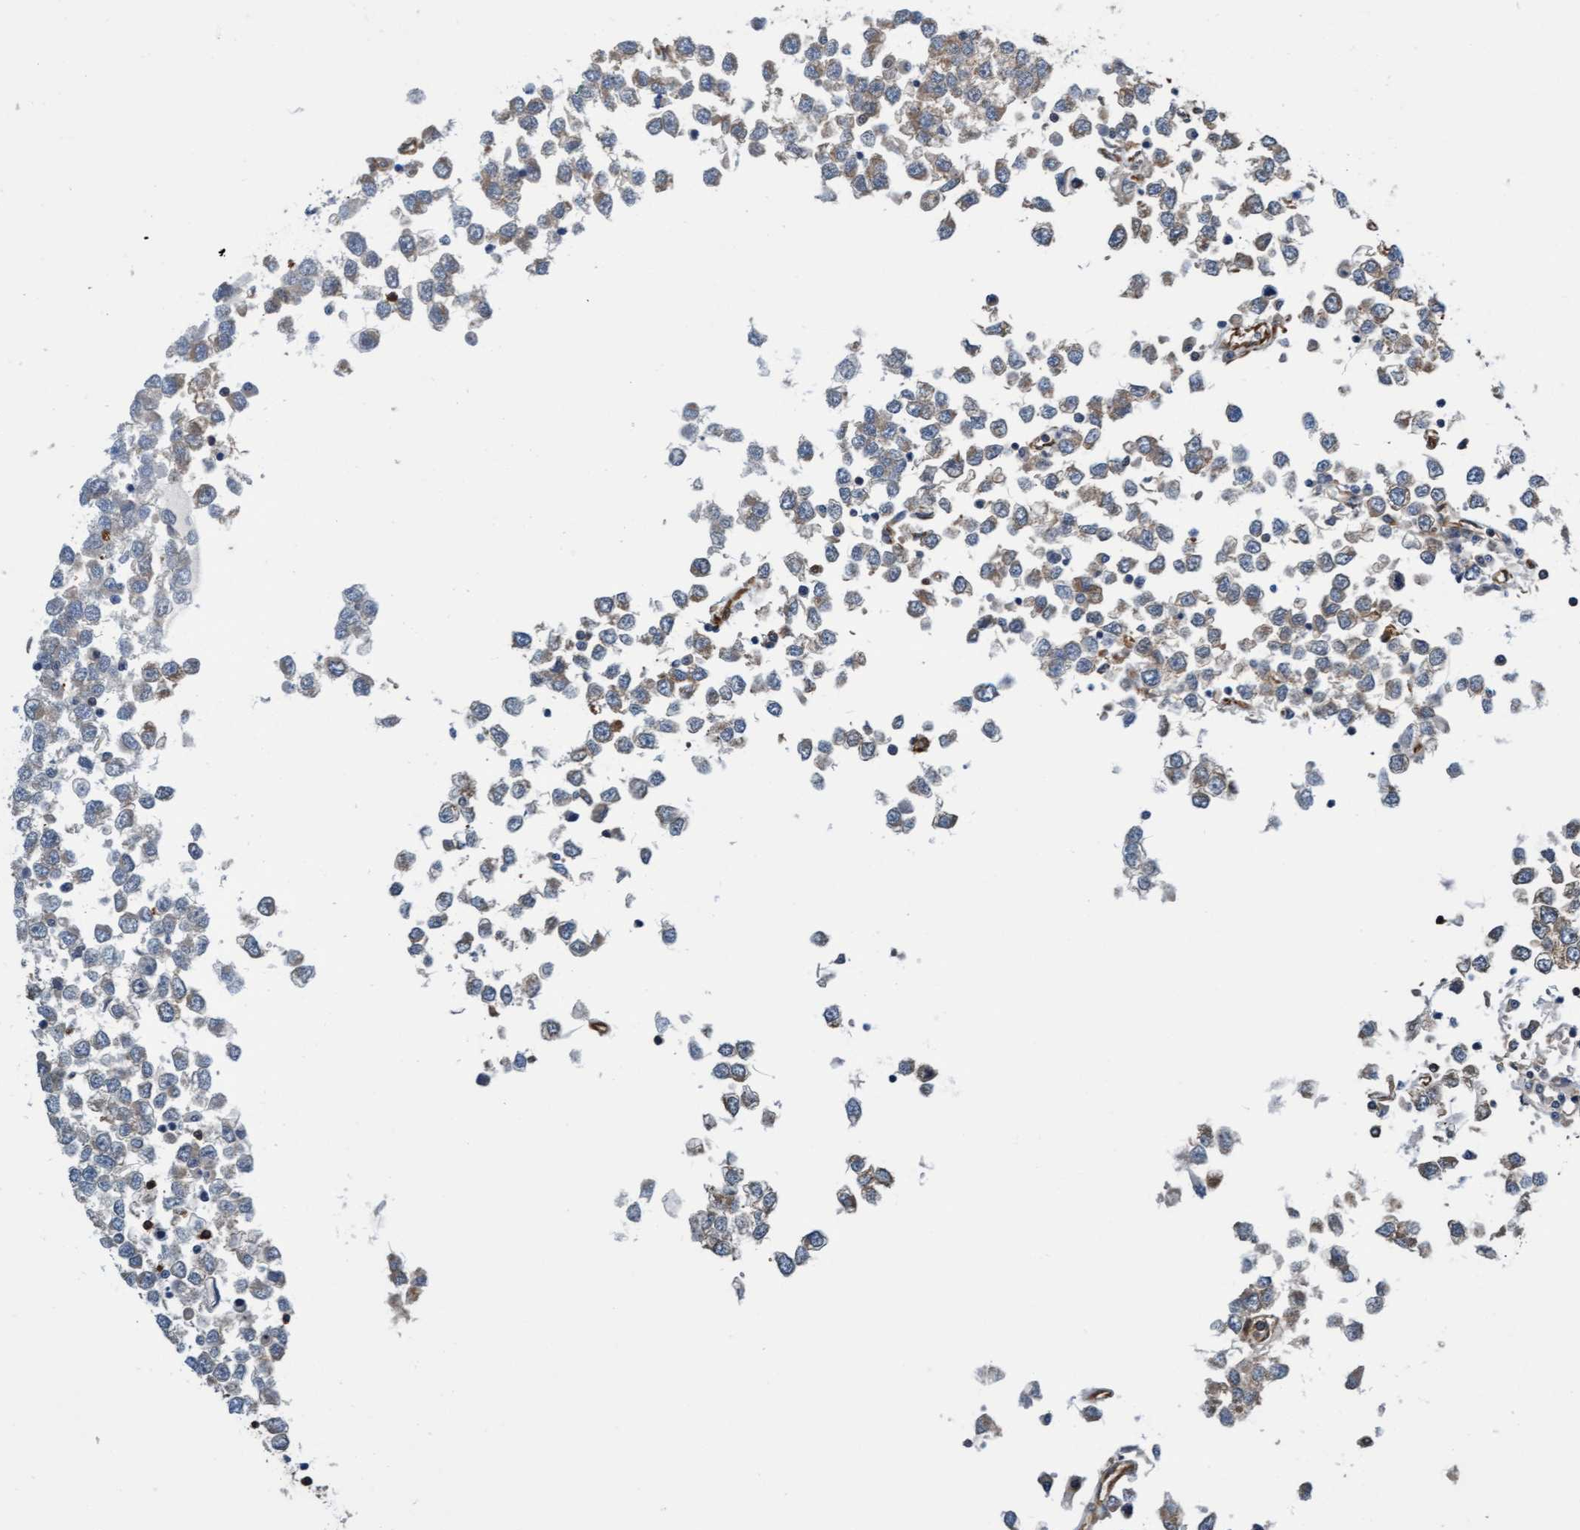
{"staining": {"intensity": "weak", "quantity": "<25%", "location": "cytoplasmic/membranous"}, "tissue": "testis cancer", "cell_type": "Tumor cells", "image_type": "cancer", "snomed": [{"axis": "morphology", "description": "Seminoma, NOS"}, {"axis": "topography", "description": "Testis"}], "caption": "Immunohistochemical staining of human testis cancer (seminoma) shows no significant staining in tumor cells.", "gene": "FMNL3", "patient": {"sex": "male", "age": 65}}